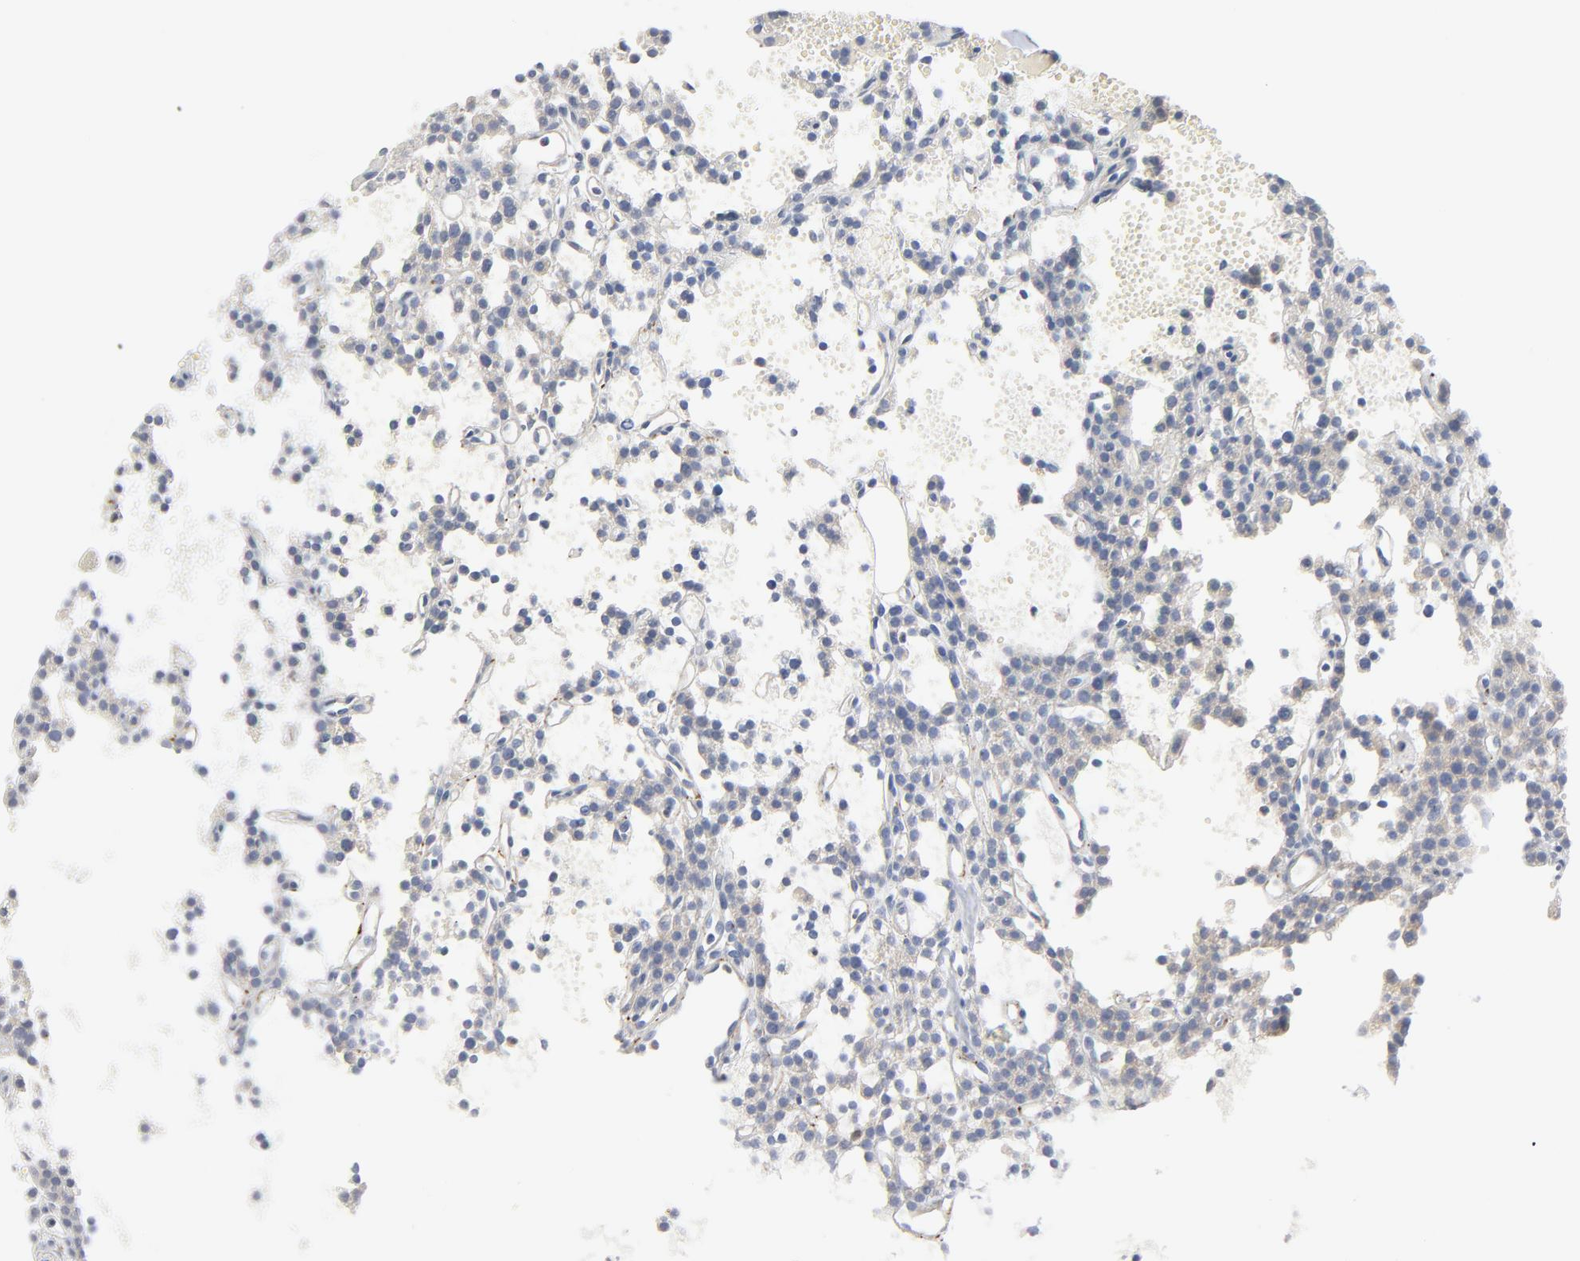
{"staining": {"intensity": "negative", "quantity": "none", "location": "none"}, "tissue": "parathyroid gland", "cell_type": "Glandular cells", "image_type": "normal", "snomed": [{"axis": "morphology", "description": "Normal tissue, NOS"}, {"axis": "topography", "description": "Parathyroid gland"}], "caption": "Parathyroid gland was stained to show a protein in brown. There is no significant positivity in glandular cells.", "gene": "IFT43", "patient": {"sex": "male", "age": 25}}